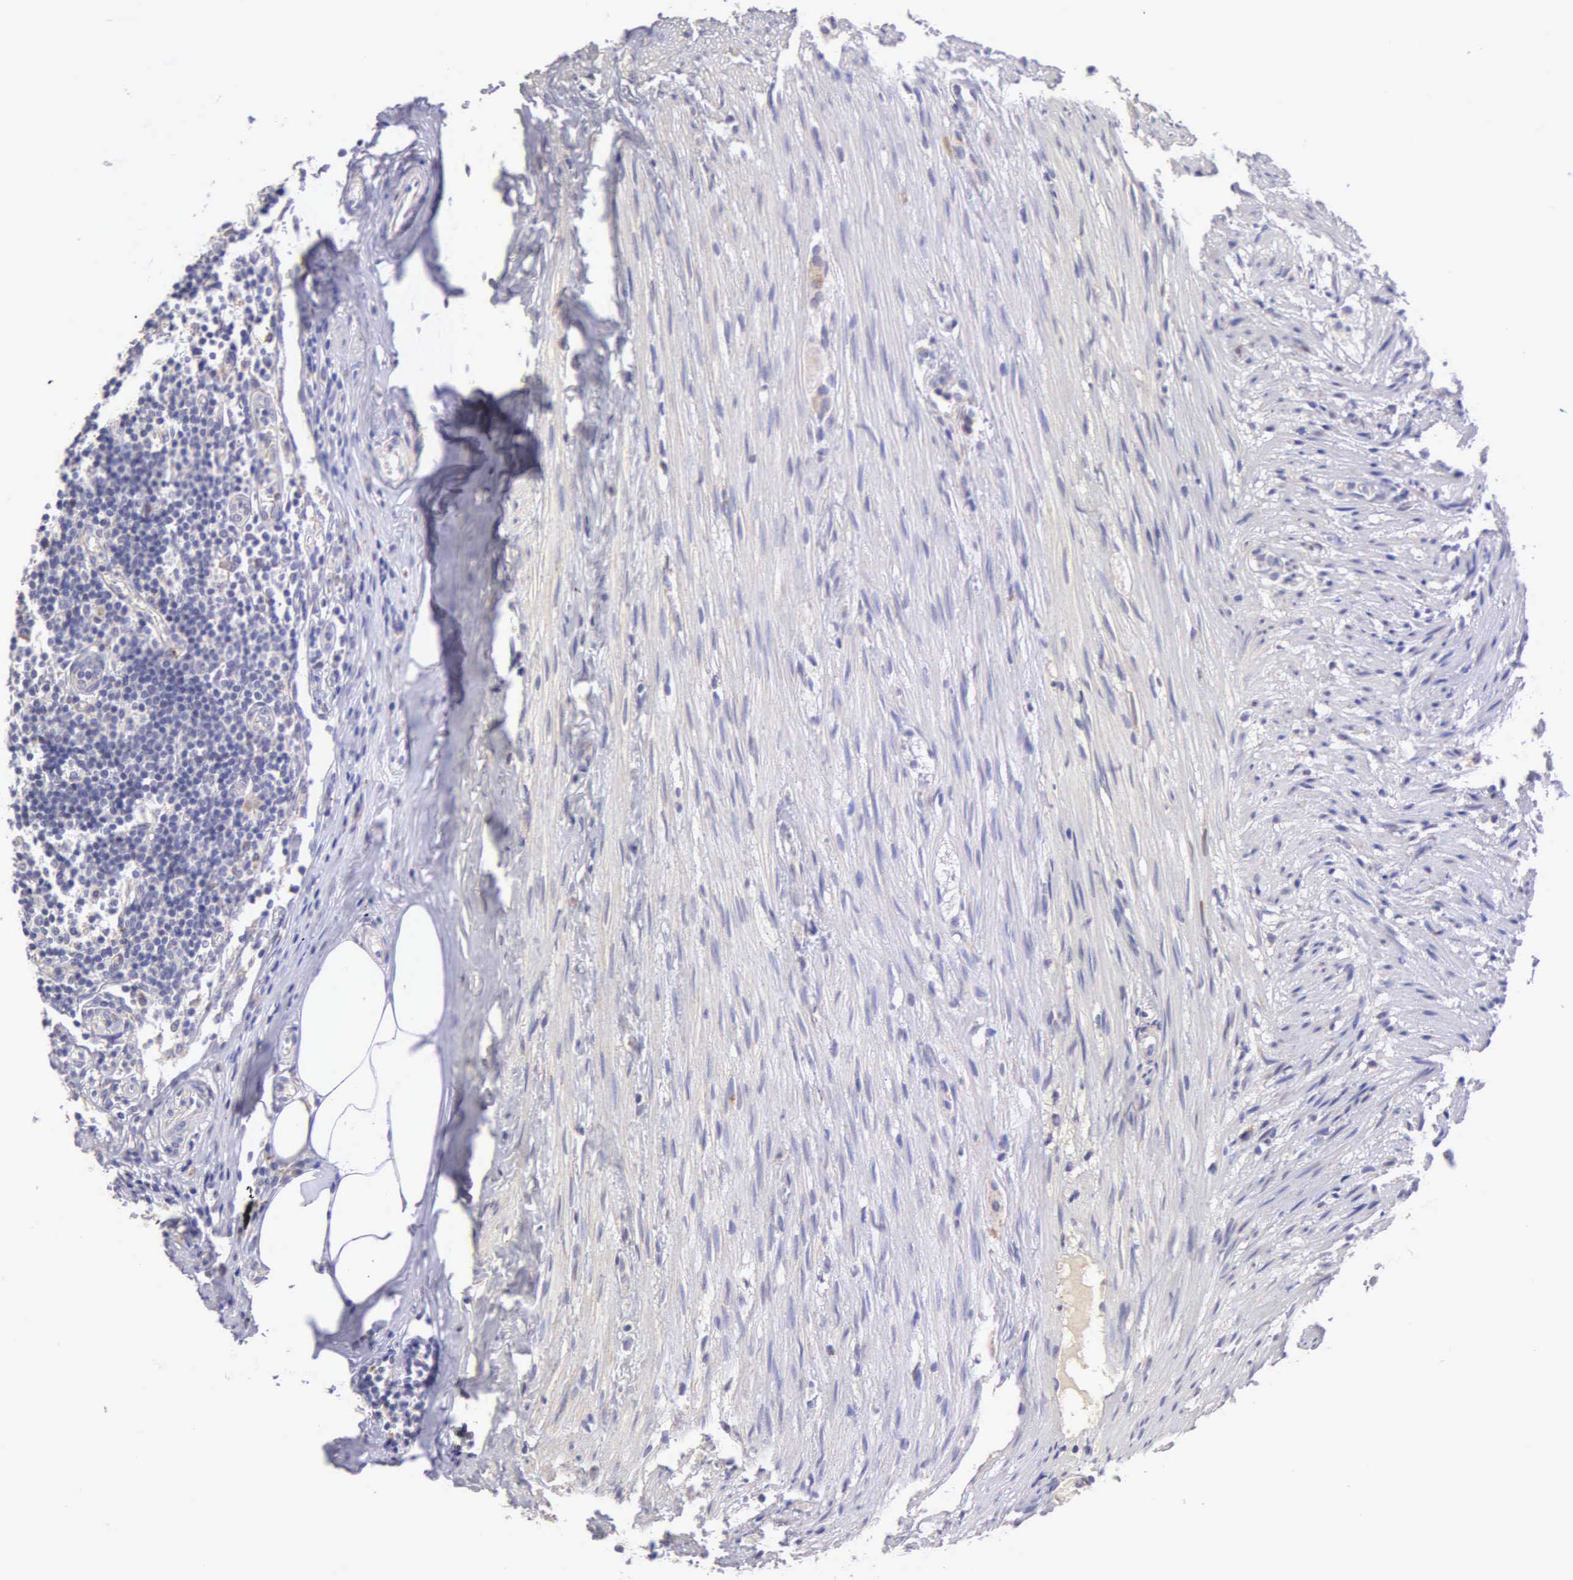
{"staining": {"intensity": "weak", "quantity": "<25%", "location": "cytoplasmic/membranous"}, "tissue": "appendix", "cell_type": "Glandular cells", "image_type": "normal", "snomed": [{"axis": "morphology", "description": "Normal tissue, NOS"}, {"axis": "topography", "description": "Appendix"}], "caption": "High power microscopy histopathology image of an IHC histopathology image of benign appendix, revealing no significant staining in glandular cells.", "gene": "ESR1", "patient": {"sex": "female", "age": 34}}